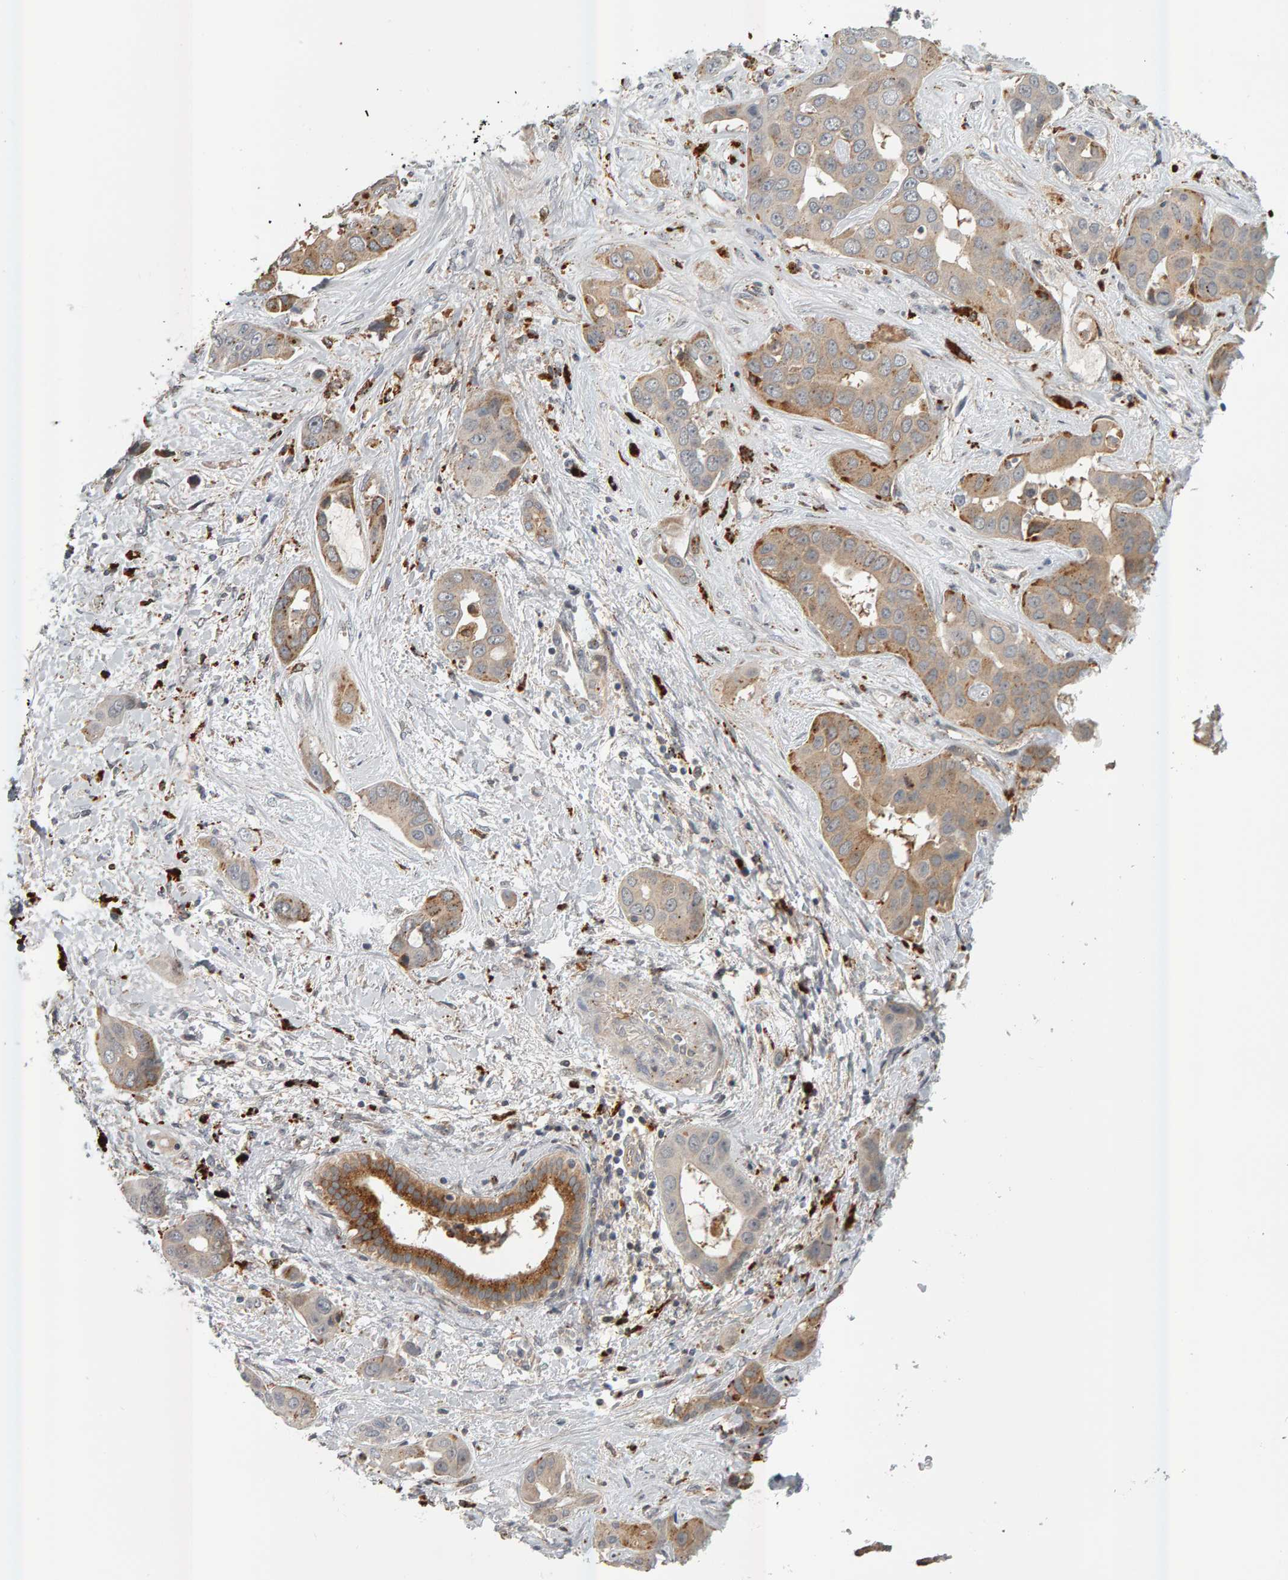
{"staining": {"intensity": "moderate", "quantity": "<25%", "location": "cytoplasmic/membranous"}, "tissue": "liver cancer", "cell_type": "Tumor cells", "image_type": "cancer", "snomed": [{"axis": "morphology", "description": "Cholangiocarcinoma"}, {"axis": "topography", "description": "Liver"}], "caption": "An IHC photomicrograph of tumor tissue is shown. Protein staining in brown shows moderate cytoplasmic/membranous positivity in liver cholangiocarcinoma within tumor cells.", "gene": "ZNF160", "patient": {"sex": "female", "age": 52}}